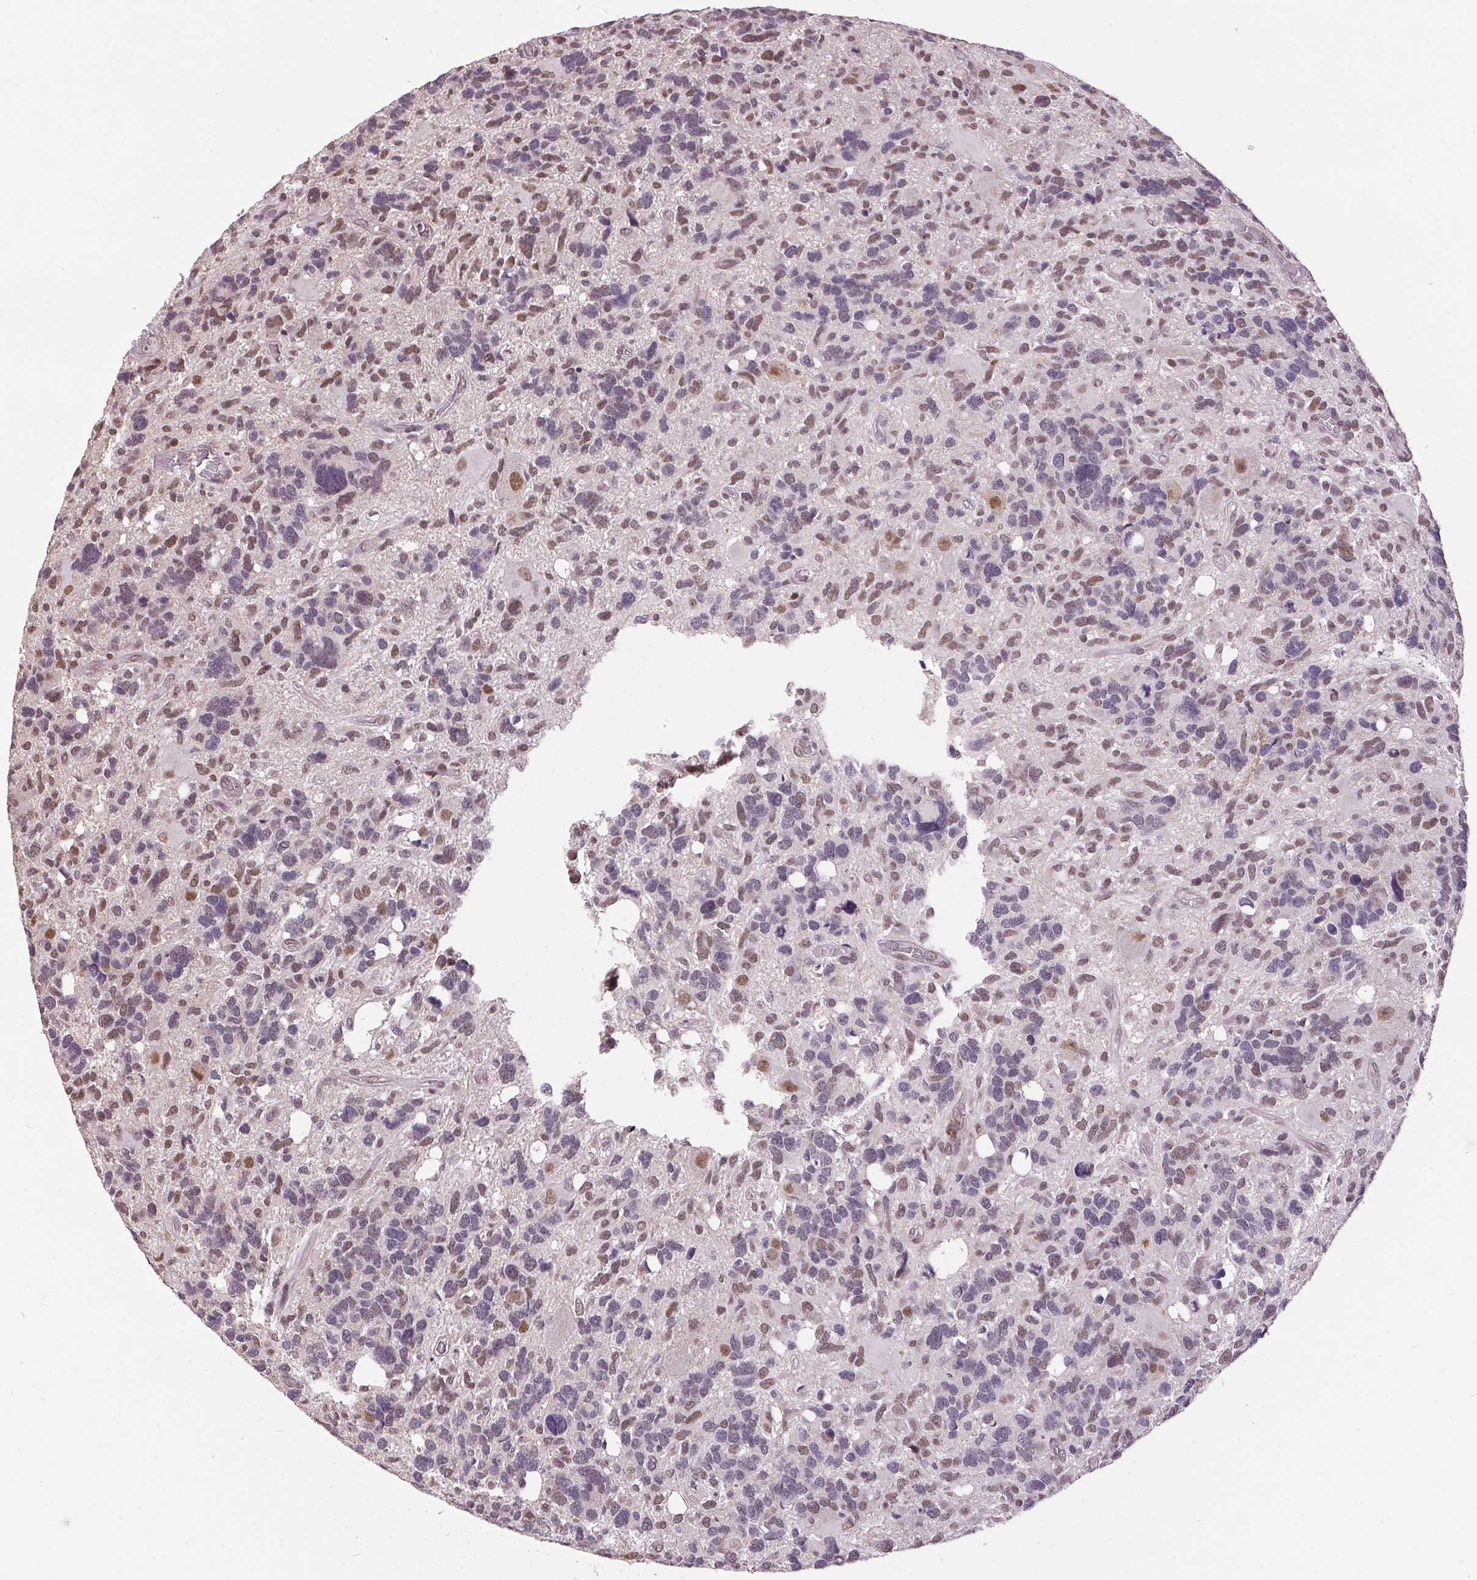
{"staining": {"intensity": "weak", "quantity": "25%-75%", "location": "nuclear"}, "tissue": "glioma", "cell_type": "Tumor cells", "image_type": "cancer", "snomed": [{"axis": "morphology", "description": "Glioma, malignant, High grade"}, {"axis": "topography", "description": "Brain"}], "caption": "The photomicrograph reveals staining of high-grade glioma (malignant), revealing weak nuclear protein staining (brown color) within tumor cells.", "gene": "ZBTB4", "patient": {"sex": "male", "age": 49}}